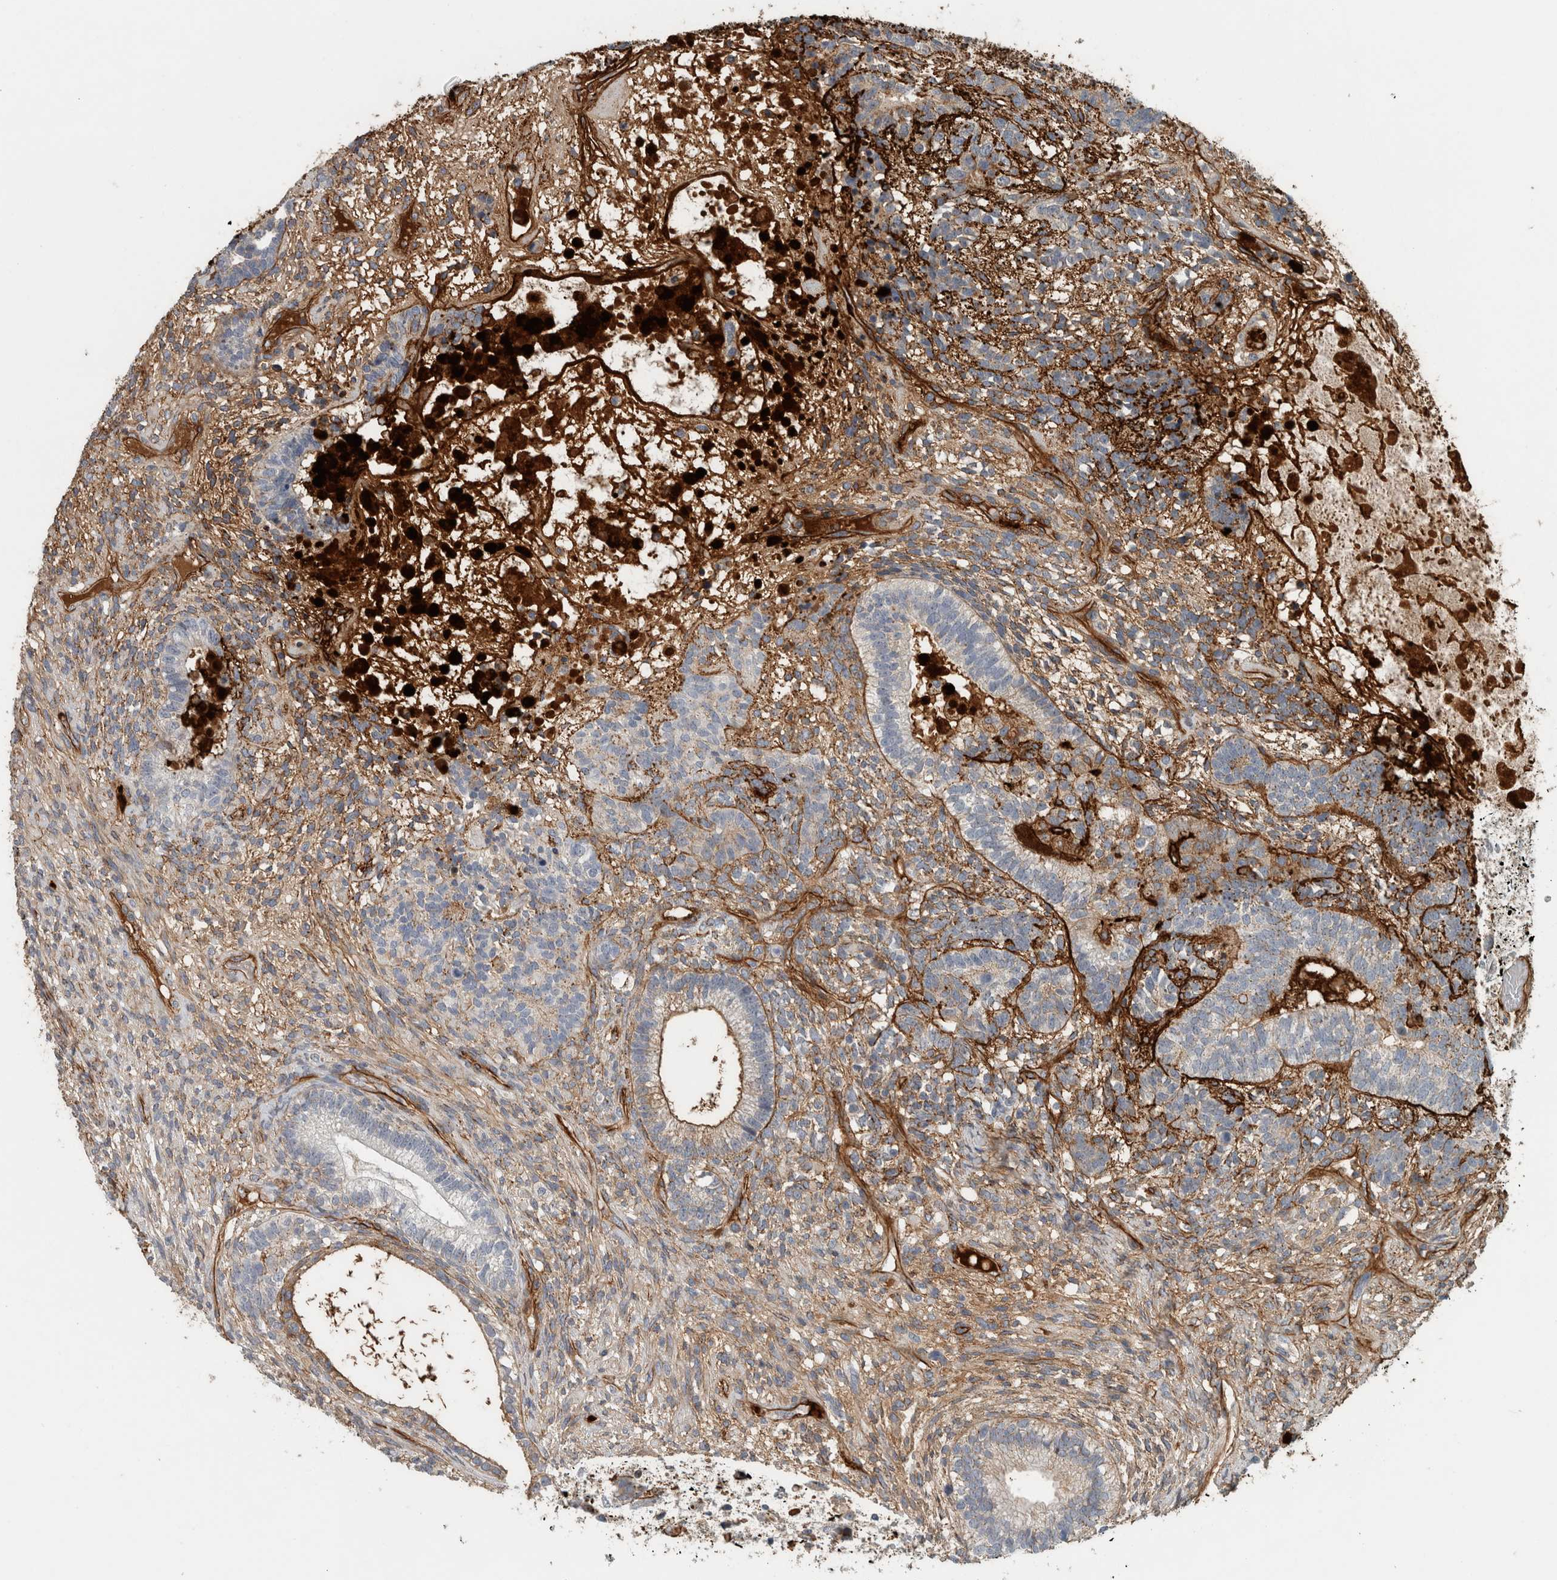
{"staining": {"intensity": "moderate", "quantity": "<25%", "location": "cytoplasmic/membranous"}, "tissue": "testis cancer", "cell_type": "Tumor cells", "image_type": "cancer", "snomed": [{"axis": "morphology", "description": "Seminoma, NOS"}, {"axis": "morphology", "description": "Carcinoma, Embryonal, NOS"}, {"axis": "topography", "description": "Testis"}], "caption": "Immunohistochemical staining of human seminoma (testis) shows low levels of moderate cytoplasmic/membranous protein expression in approximately <25% of tumor cells.", "gene": "FN1", "patient": {"sex": "male", "age": 28}}